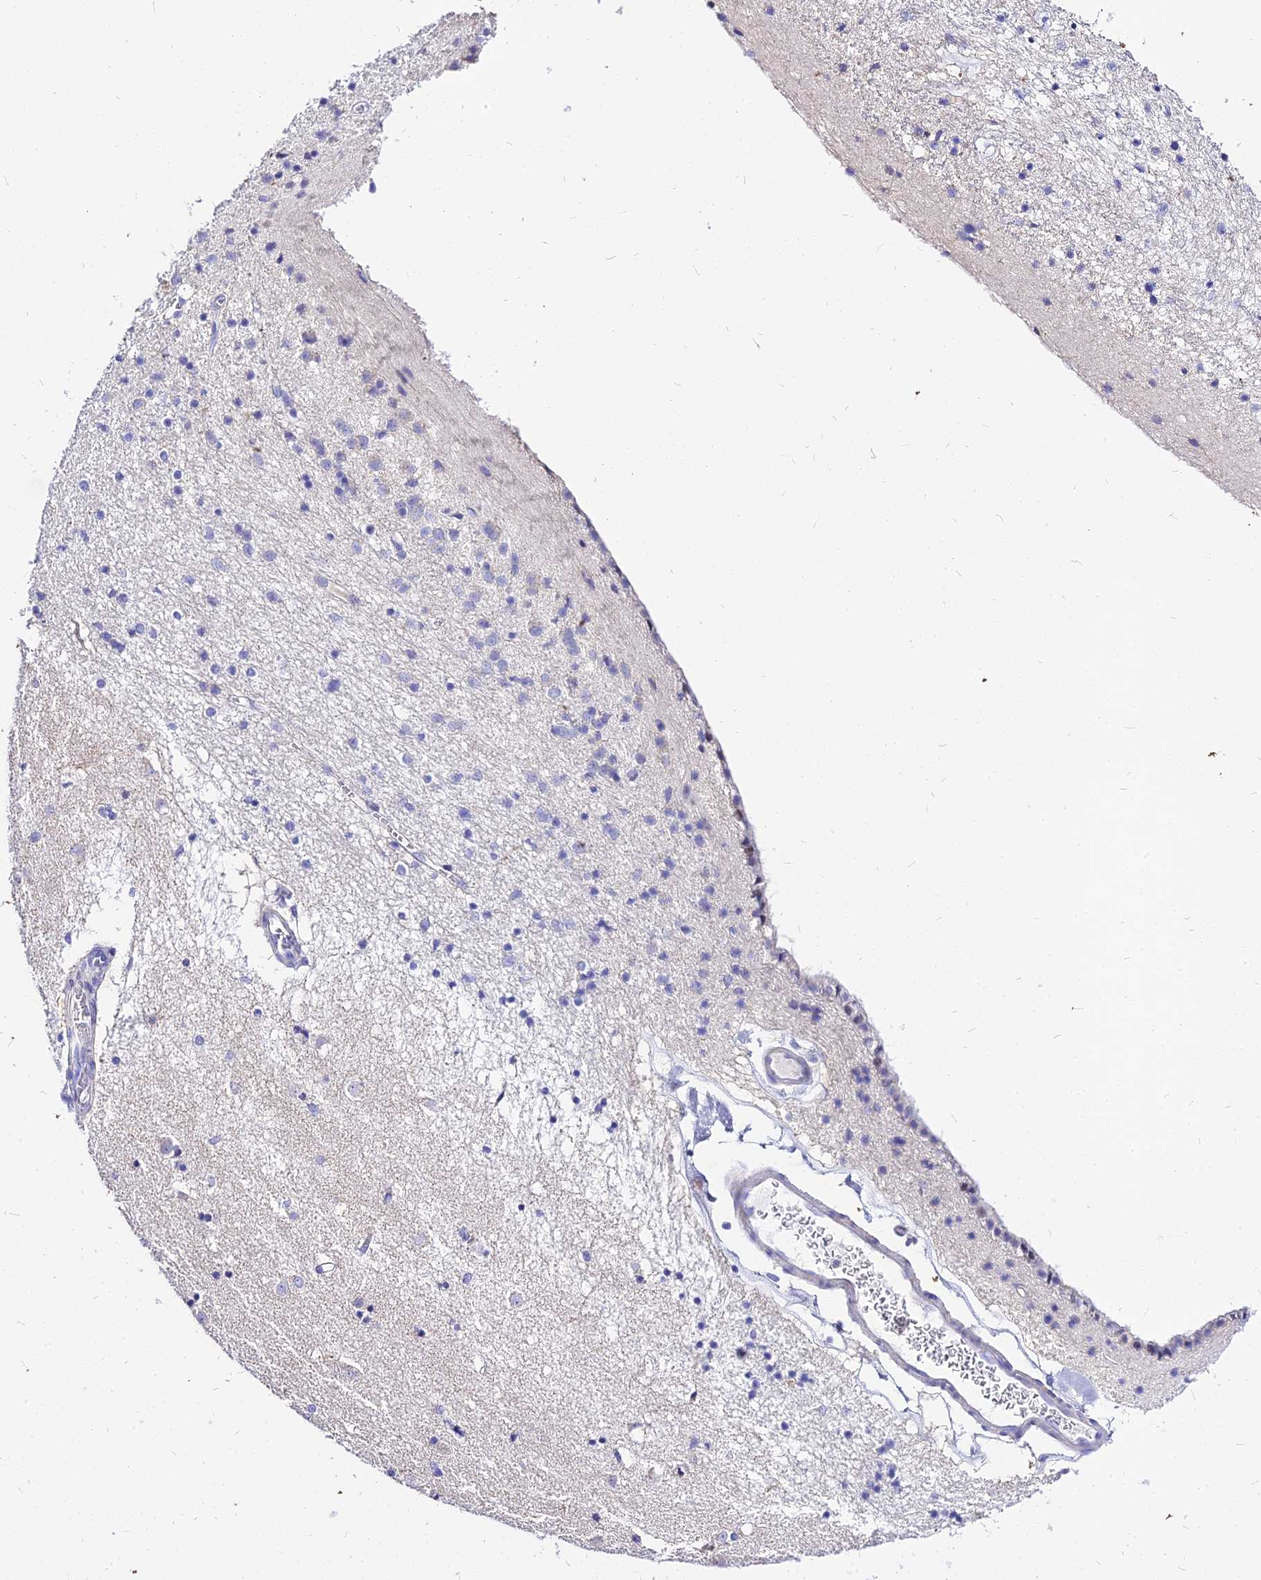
{"staining": {"intensity": "negative", "quantity": "none", "location": "none"}, "tissue": "caudate", "cell_type": "Glial cells", "image_type": "normal", "snomed": [{"axis": "morphology", "description": "Normal tissue, NOS"}, {"axis": "topography", "description": "Lateral ventricle wall"}], "caption": "IHC of unremarkable caudate reveals no expression in glial cells.", "gene": "CARD18", "patient": {"sex": "female", "age": 54}}